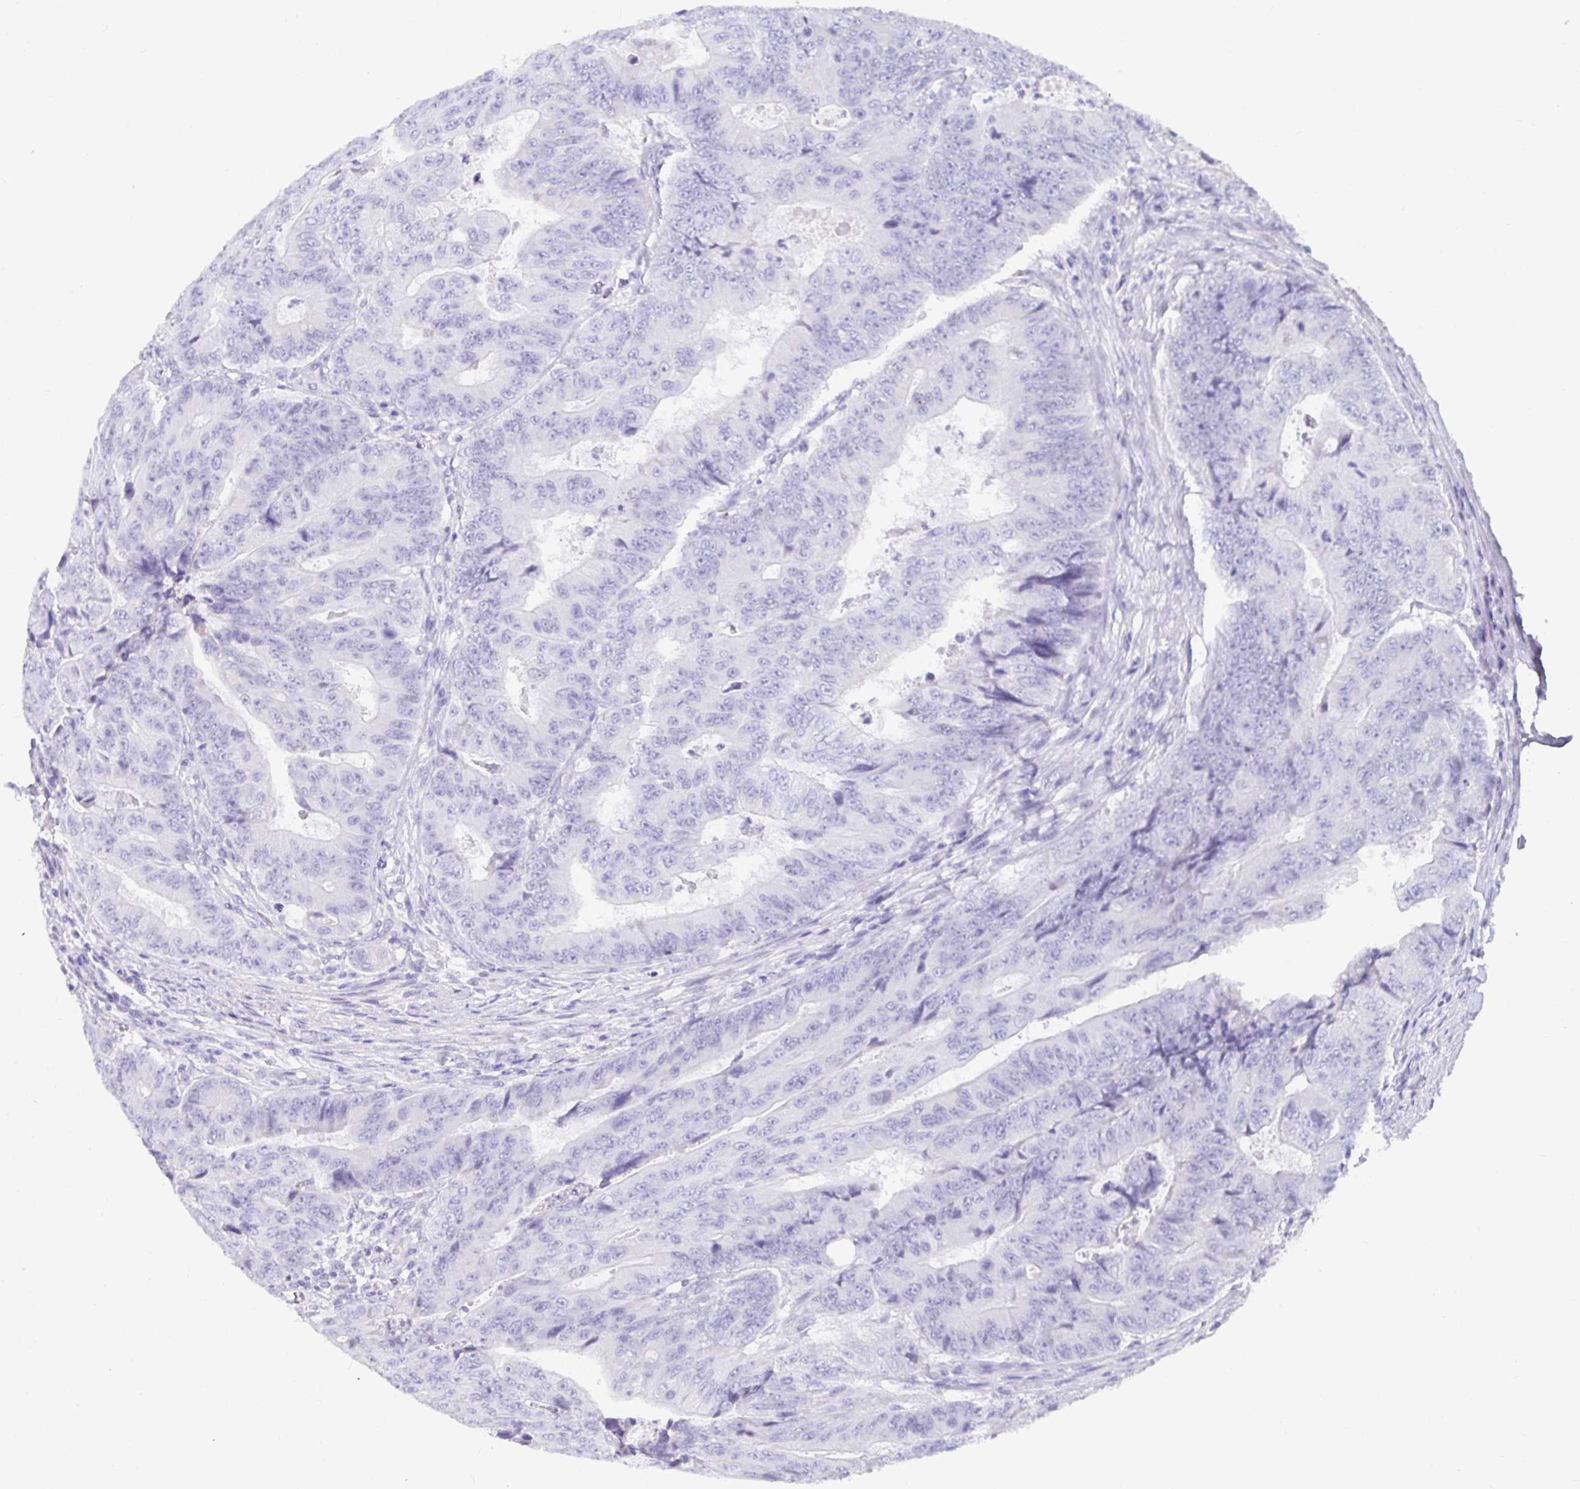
{"staining": {"intensity": "negative", "quantity": "none", "location": "none"}, "tissue": "colorectal cancer", "cell_type": "Tumor cells", "image_type": "cancer", "snomed": [{"axis": "morphology", "description": "Adenocarcinoma, NOS"}, {"axis": "topography", "description": "Colon"}], "caption": "Tumor cells are negative for brown protein staining in adenocarcinoma (colorectal).", "gene": "TMEM241", "patient": {"sex": "female", "age": 48}}